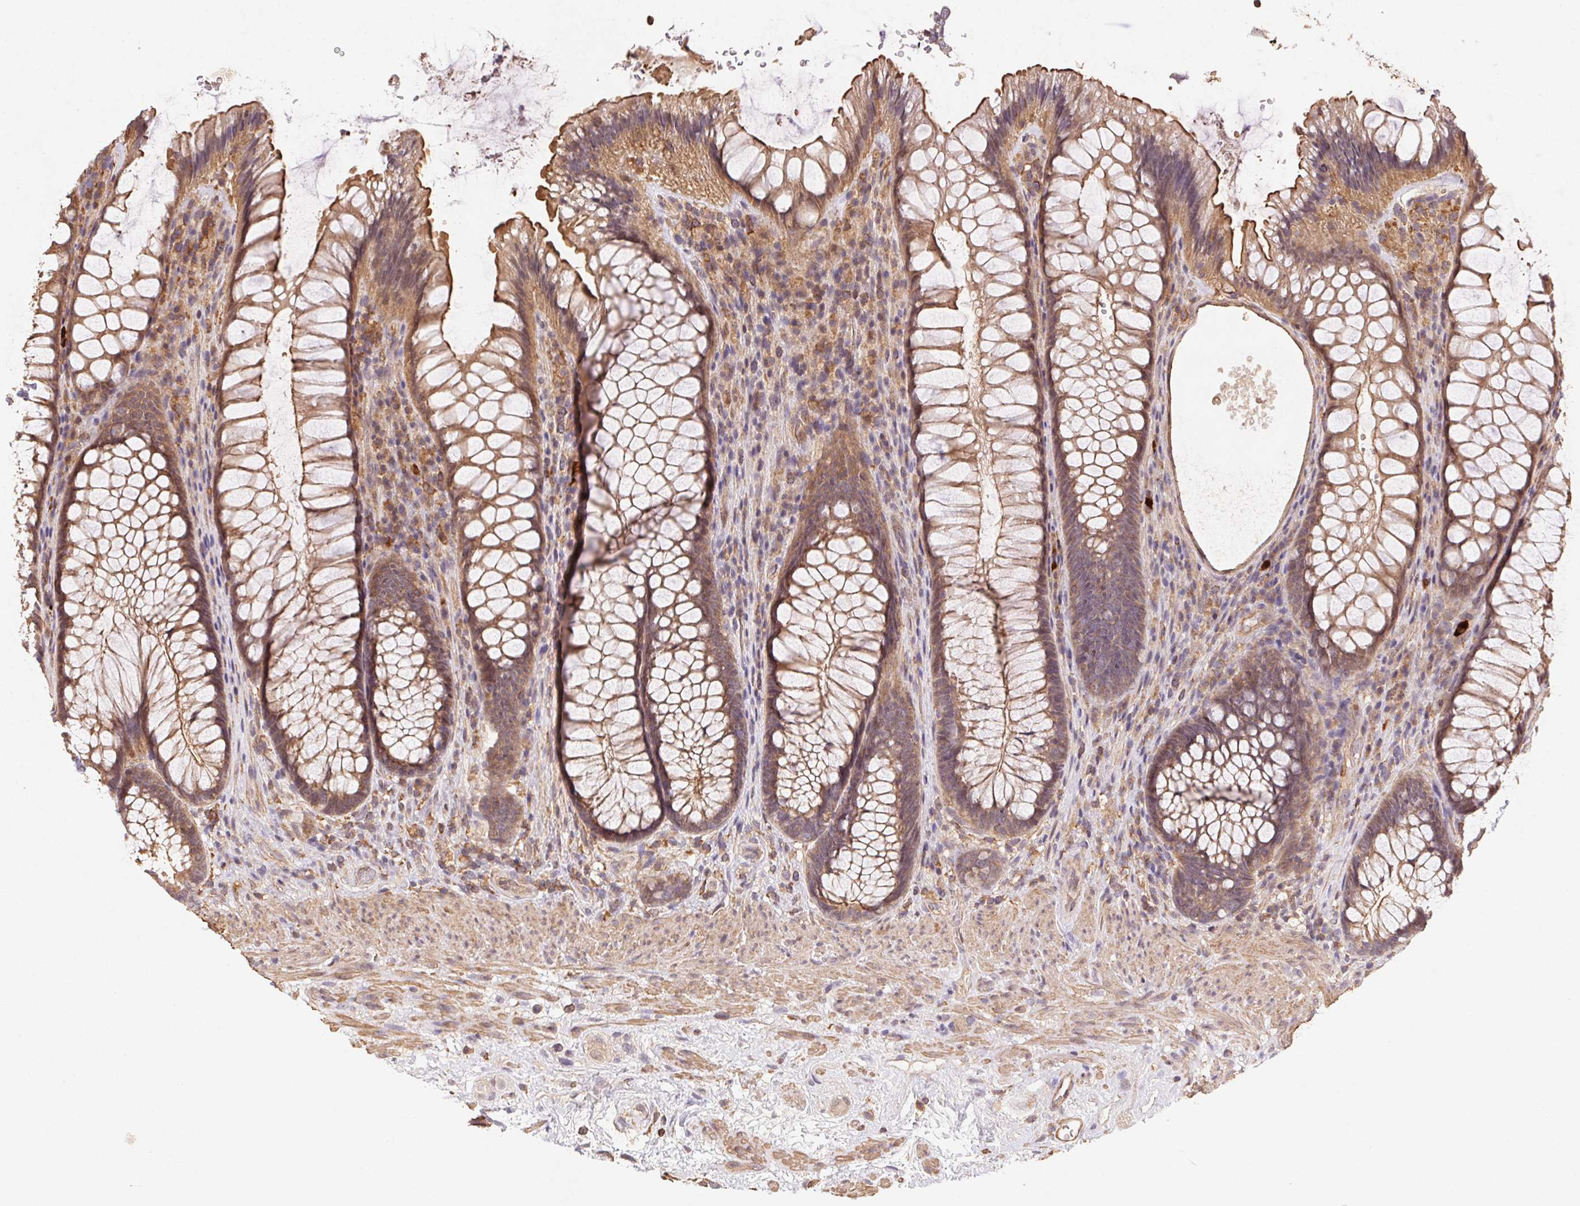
{"staining": {"intensity": "moderate", "quantity": ">75%", "location": "cytoplasmic/membranous"}, "tissue": "rectum", "cell_type": "Glandular cells", "image_type": "normal", "snomed": [{"axis": "morphology", "description": "Normal tissue, NOS"}, {"axis": "topography", "description": "Smooth muscle"}, {"axis": "topography", "description": "Rectum"}], "caption": "Immunohistochemistry (IHC) of normal human rectum reveals medium levels of moderate cytoplasmic/membranous positivity in approximately >75% of glandular cells. The staining is performed using DAB (3,3'-diaminobenzidine) brown chromogen to label protein expression. The nuclei are counter-stained blue using hematoxylin.", "gene": "ATG10", "patient": {"sex": "male", "age": 53}}